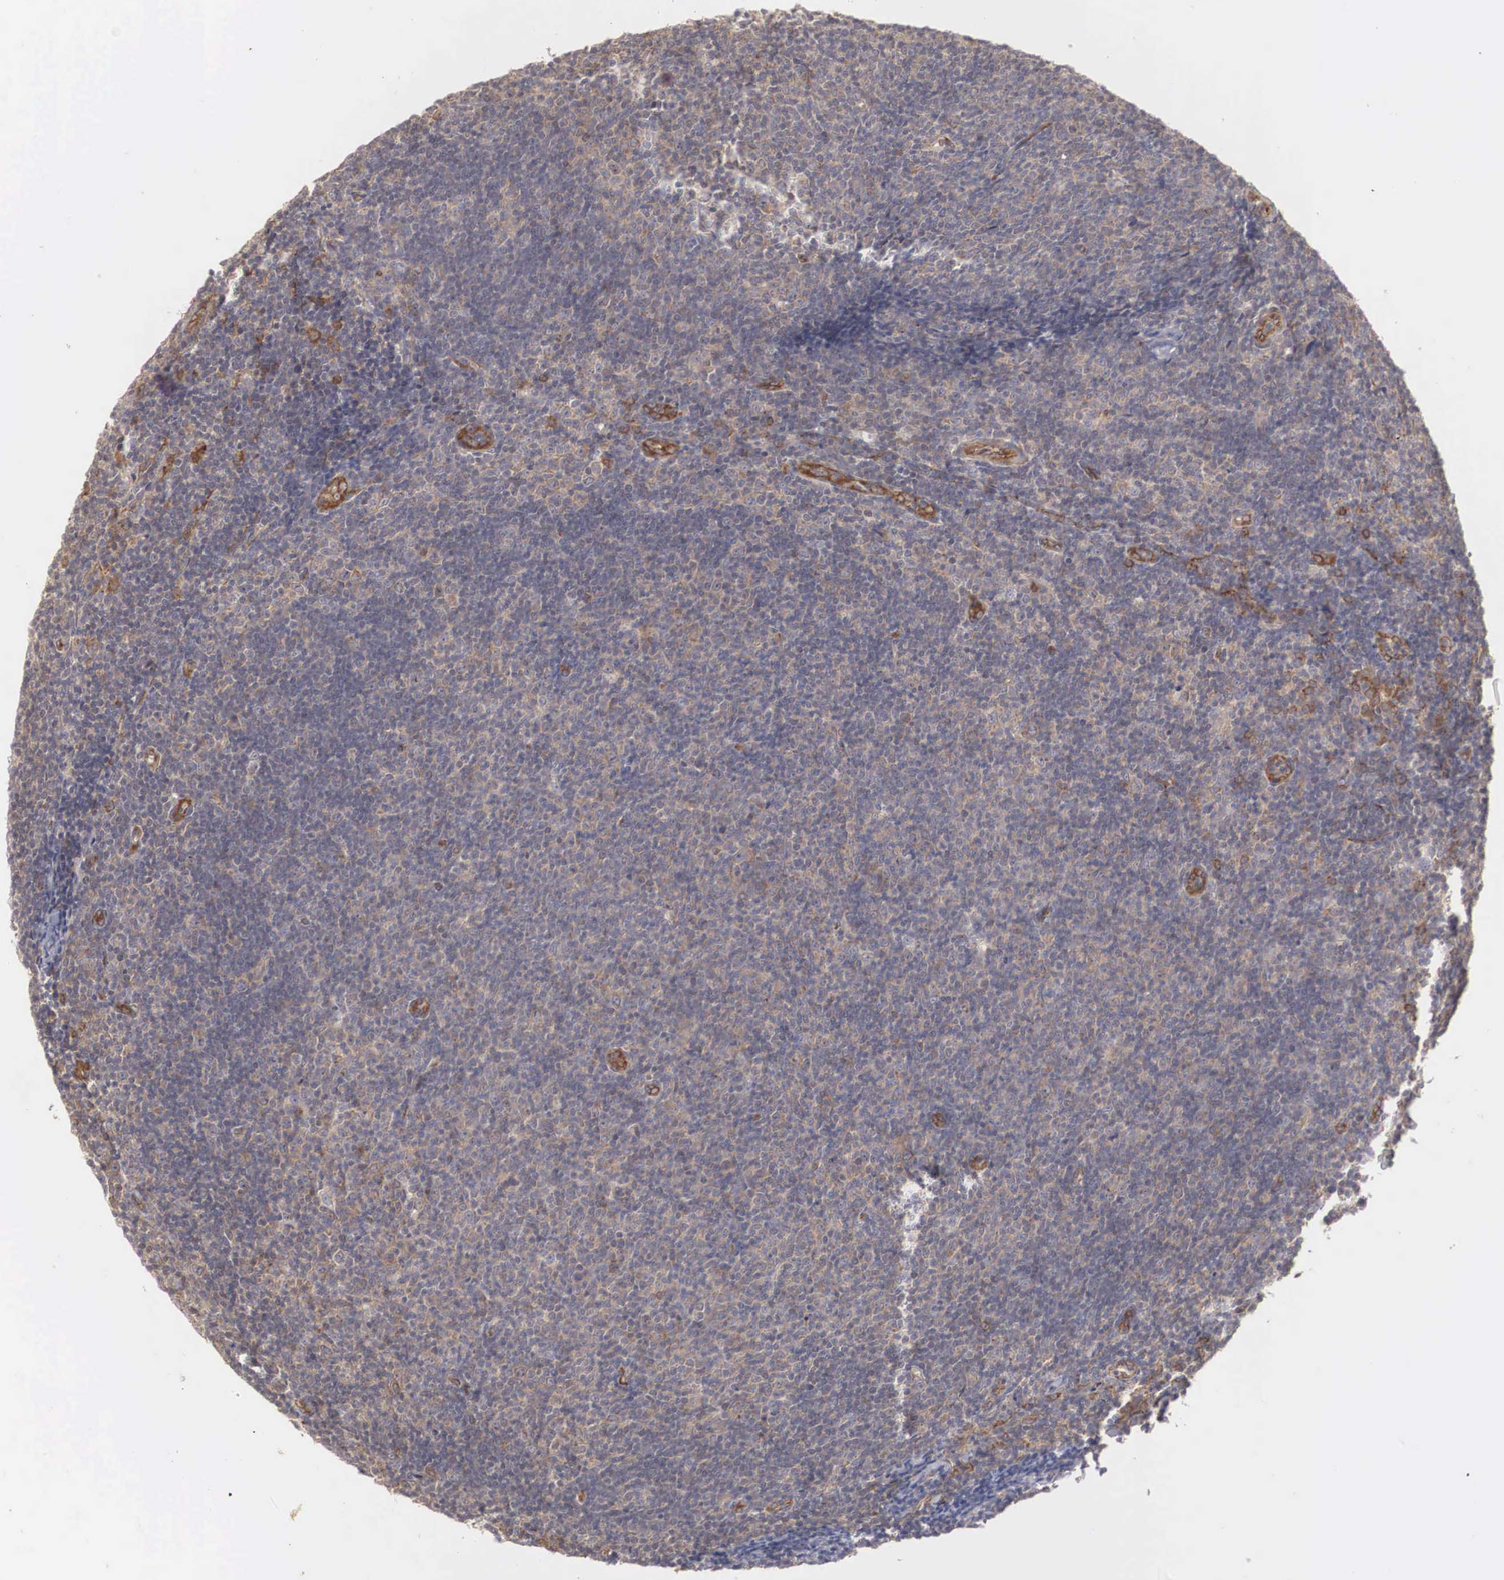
{"staining": {"intensity": "weak", "quantity": "25%-75%", "location": "cytoplasmic/membranous"}, "tissue": "lymphoma", "cell_type": "Tumor cells", "image_type": "cancer", "snomed": [{"axis": "morphology", "description": "Malignant lymphoma, non-Hodgkin's type, Low grade"}, {"axis": "topography", "description": "Lymph node"}], "caption": "DAB (3,3'-diaminobenzidine) immunohistochemical staining of human lymphoma displays weak cytoplasmic/membranous protein positivity in about 25%-75% of tumor cells.", "gene": "ARMCX4", "patient": {"sex": "male", "age": 49}}